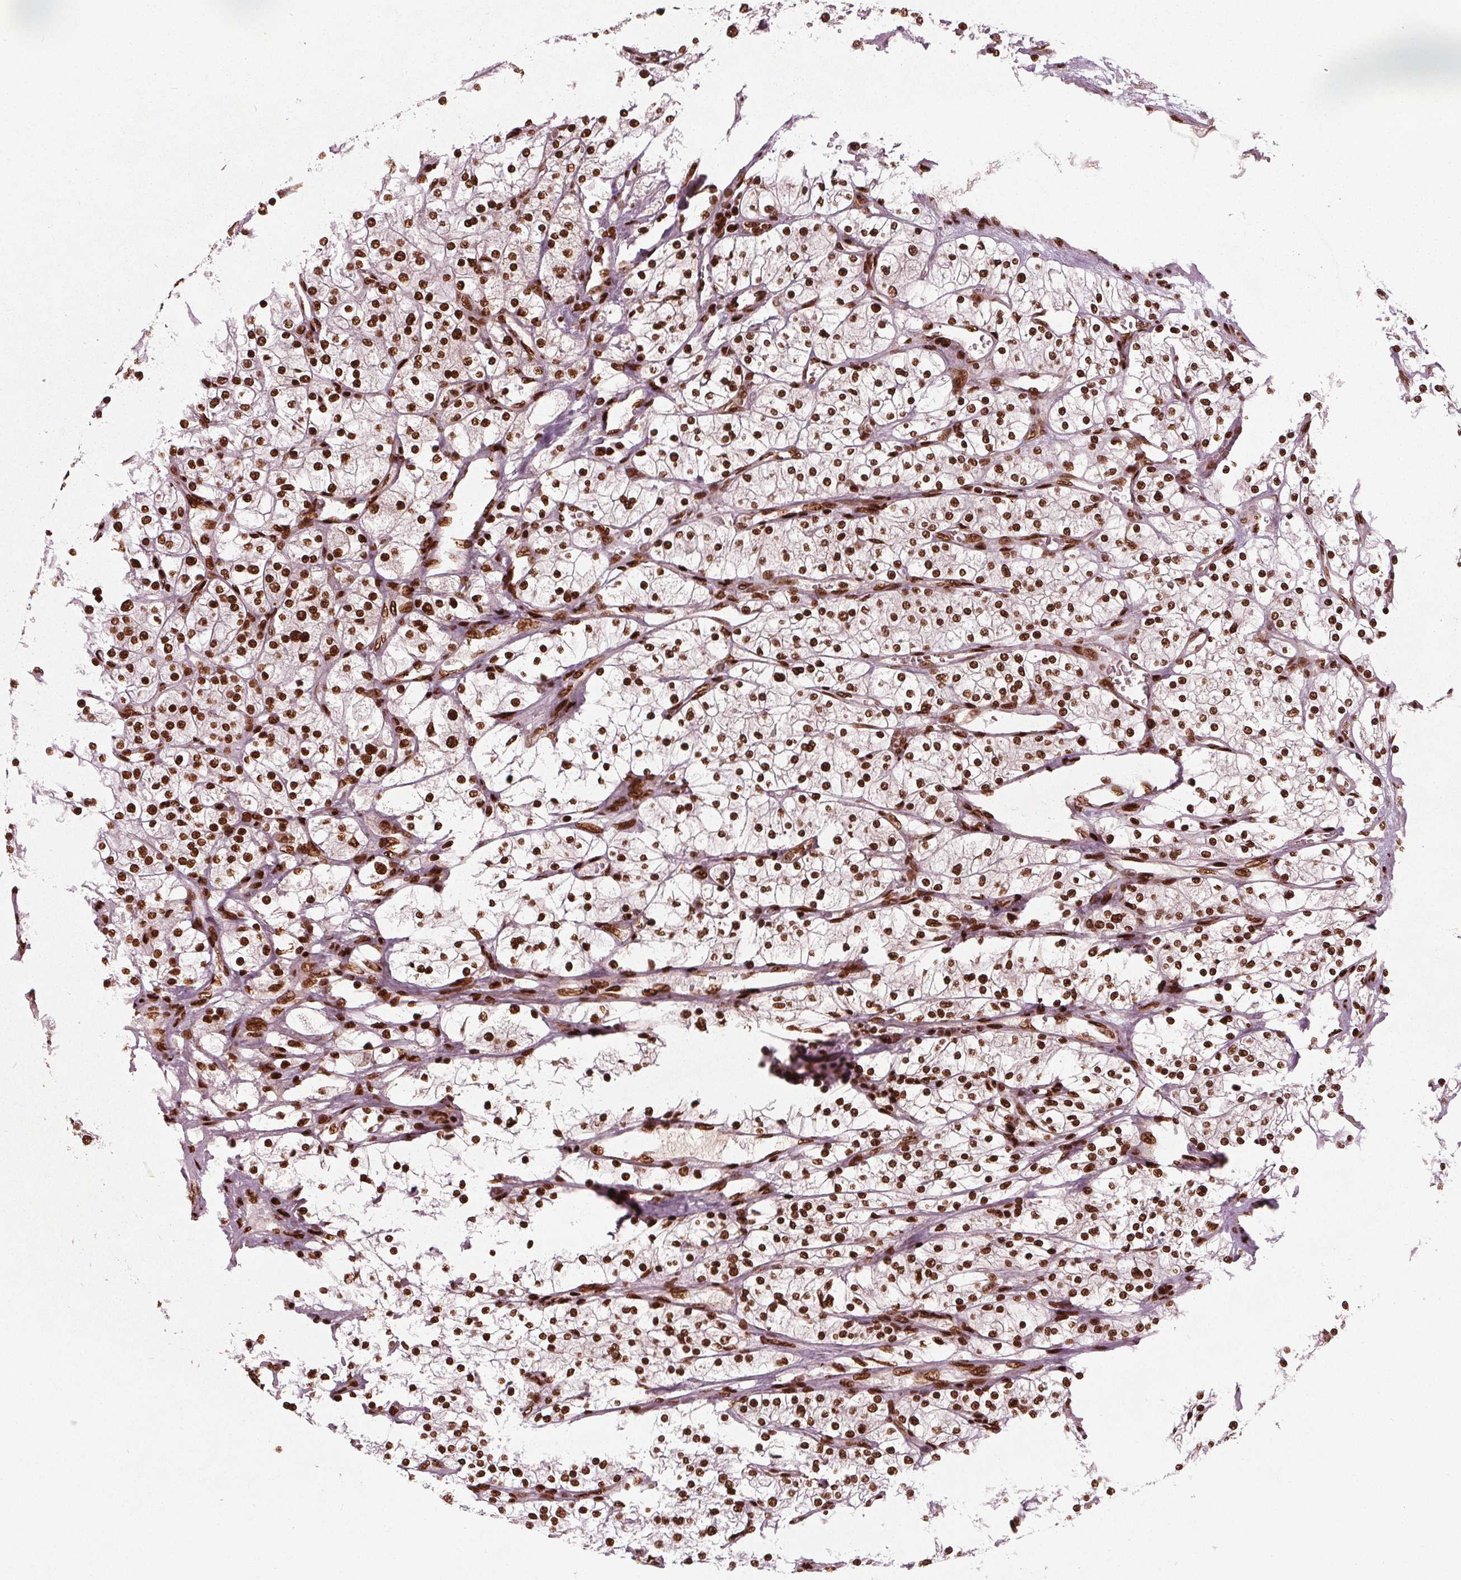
{"staining": {"intensity": "strong", "quantity": ">75%", "location": "nuclear"}, "tissue": "renal cancer", "cell_type": "Tumor cells", "image_type": "cancer", "snomed": [{"axis": "morphology", "description": "Adenocarcinoma, NOS"}, {"axis": "topography", "description": "Kidney"}], "caption": "Human renal adenocarcinoma stained with a protein marker exhibits strong staining in tumor cells.", "gene": "BRD4", "patient": {"sex": "male", "age": 80}}